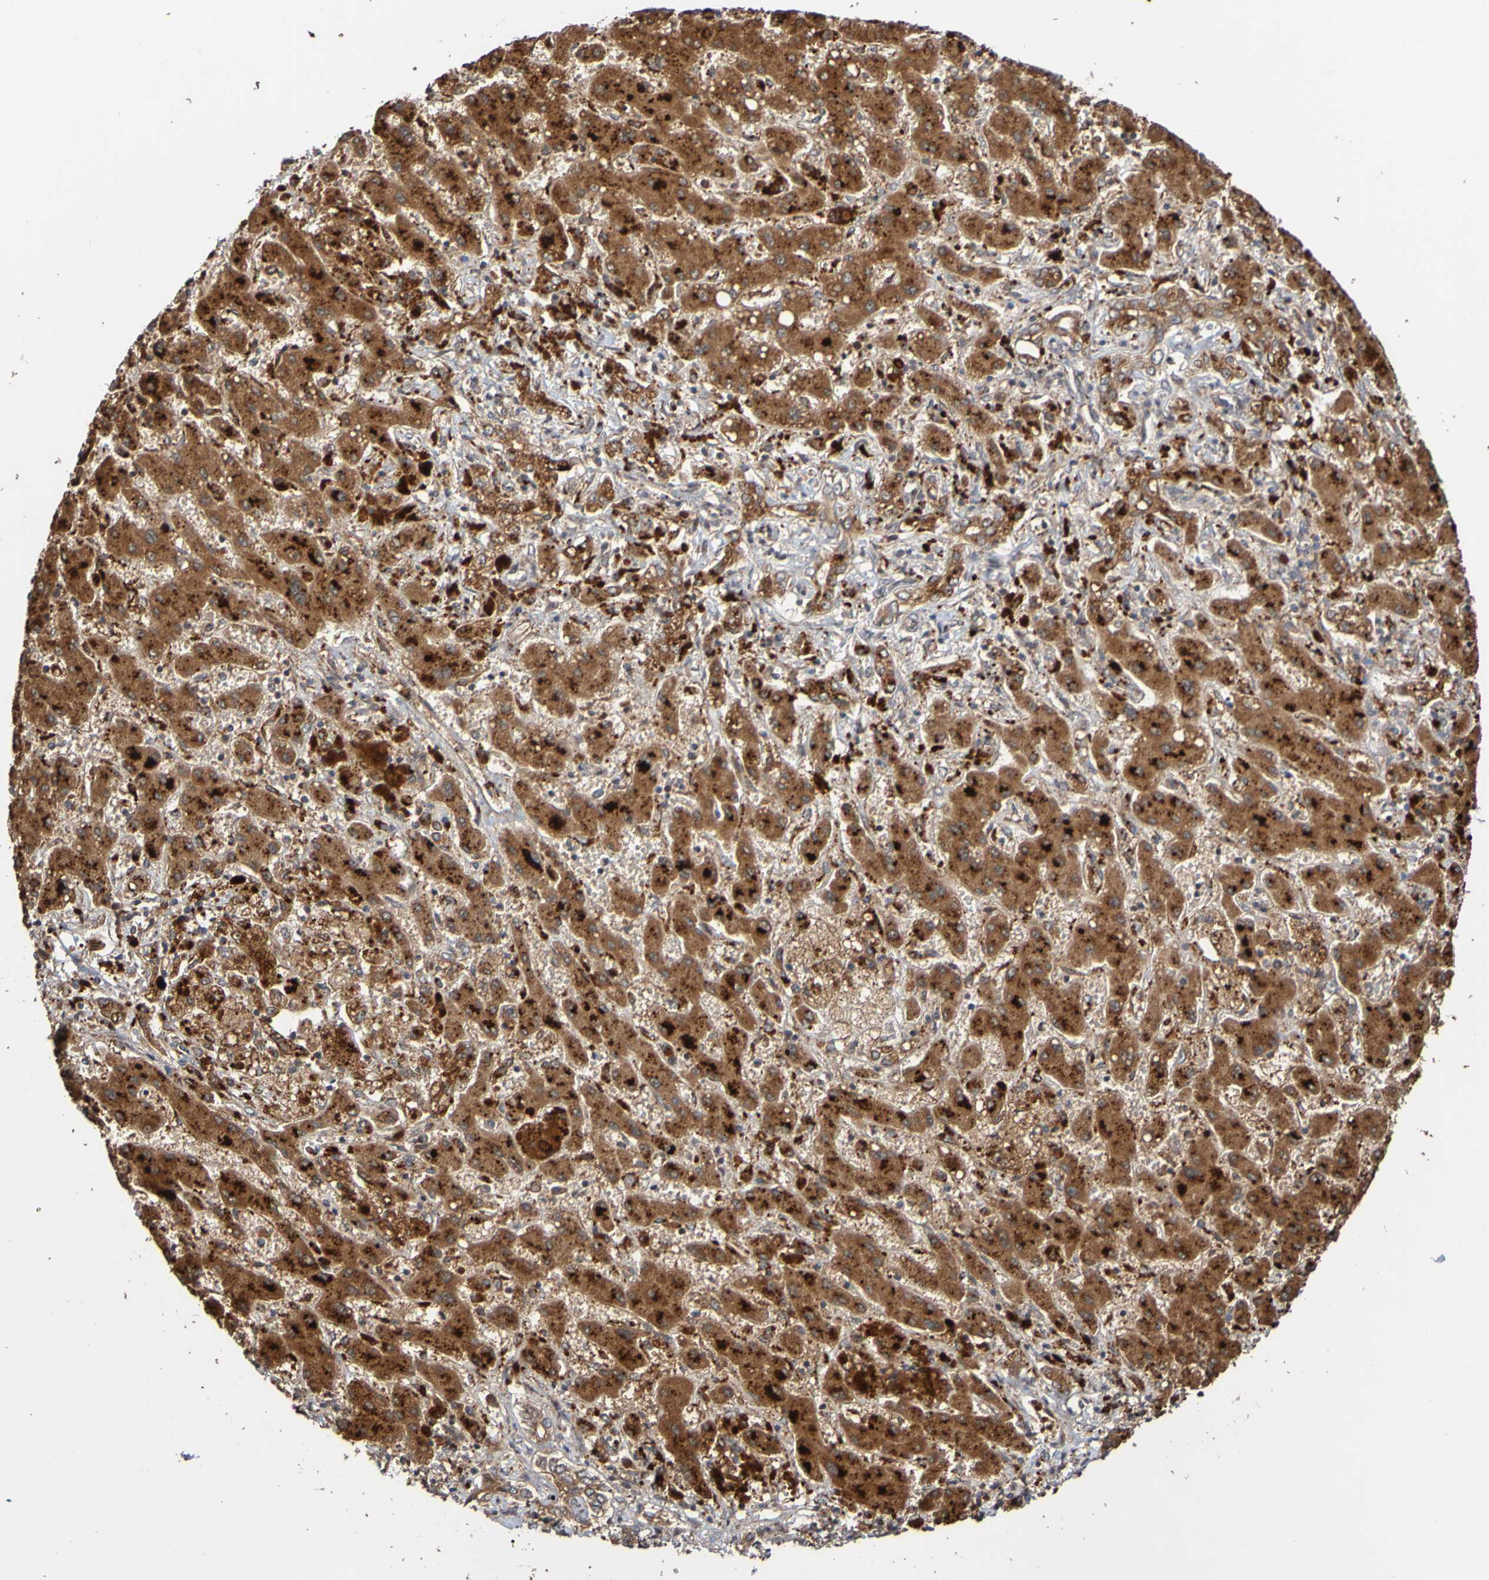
{"staining": {"intensity": "weak", "quantity": ">75%", "location": "cytoplasmic/membranous"}, "tissue": "liver cancer", "cell_type": "Tumor cells", "image_type": "cancer", "snomed": [{"axis": "morphology", "description": "Cholangiocarcinoma"}, {"axis": "topography", "description": "Liver"}], "caption": "Immunohistochemistry (IHC) histopathology image of liver cancer stained for a protein (brown), which exhibits low levels of weak cytoplasmic/membranous staining in about >75% of tumor cells.", "gene": "UCN", "patient": {"sex": "male", "age": 50}}